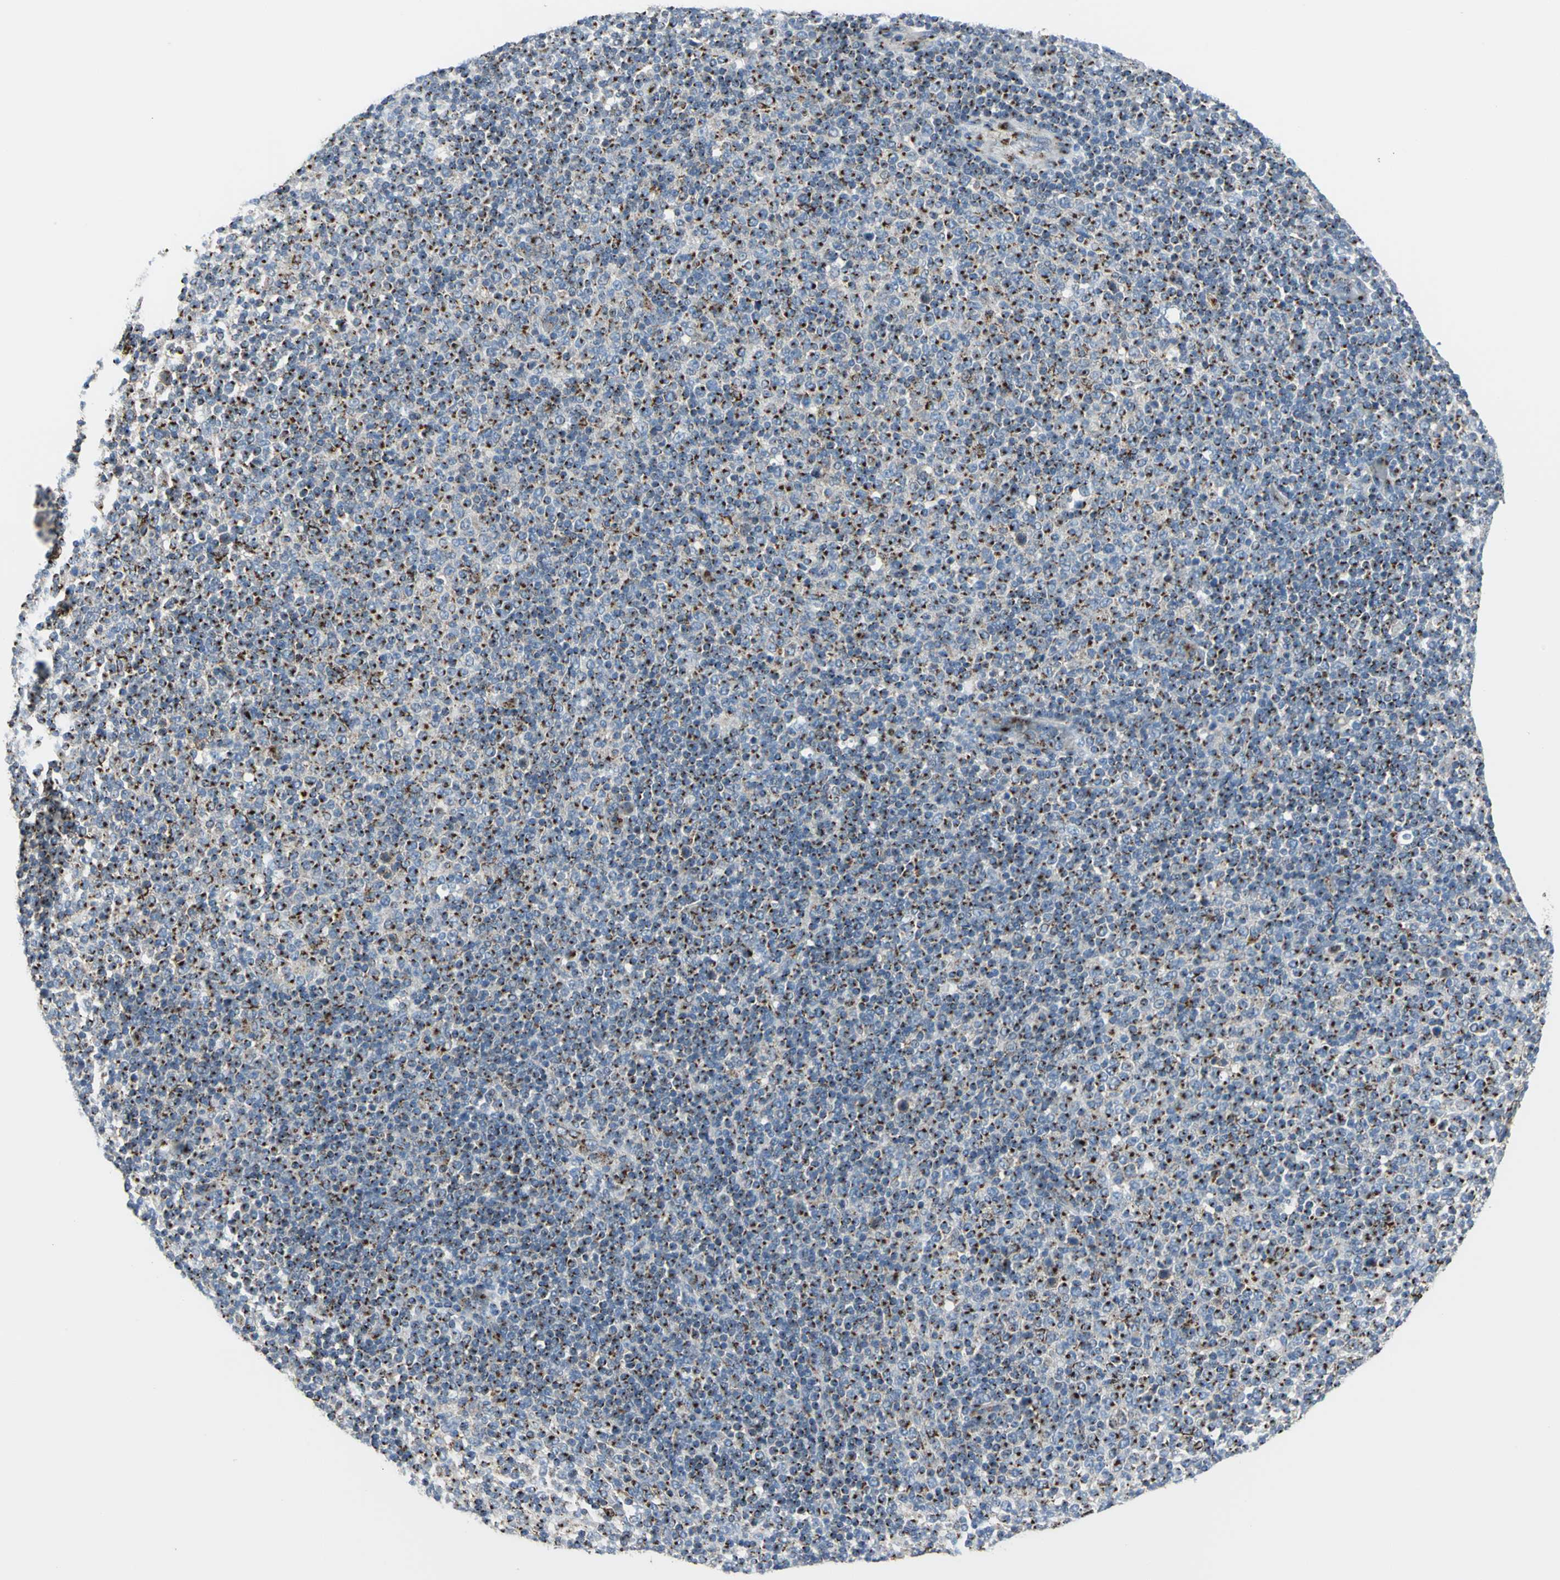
{"staining": {"intensity": "strong", "quantity": "25%-75%", "location": "cytoplasmic/membranous"}, "tissue": "lymphoma", "cell_type": "Tumor cells", "image_type": "cancer", "snomed": [{"axis": "morphology", "description": "Malignant lymphoma, non-Hodgkin's type, Low grade"}, {"axis": "topography", "description": "Lymph node"}], "caption": "Lymphoma tissue displays strong cytoplasmic/membranous staining in about 25%-75% of tumor cells, visualized by immunohistochemistry. (IHC, brightfield microscopy, high magnification).", "gene": "GPR3", "patient": {"sex": "male", "age": 70}}